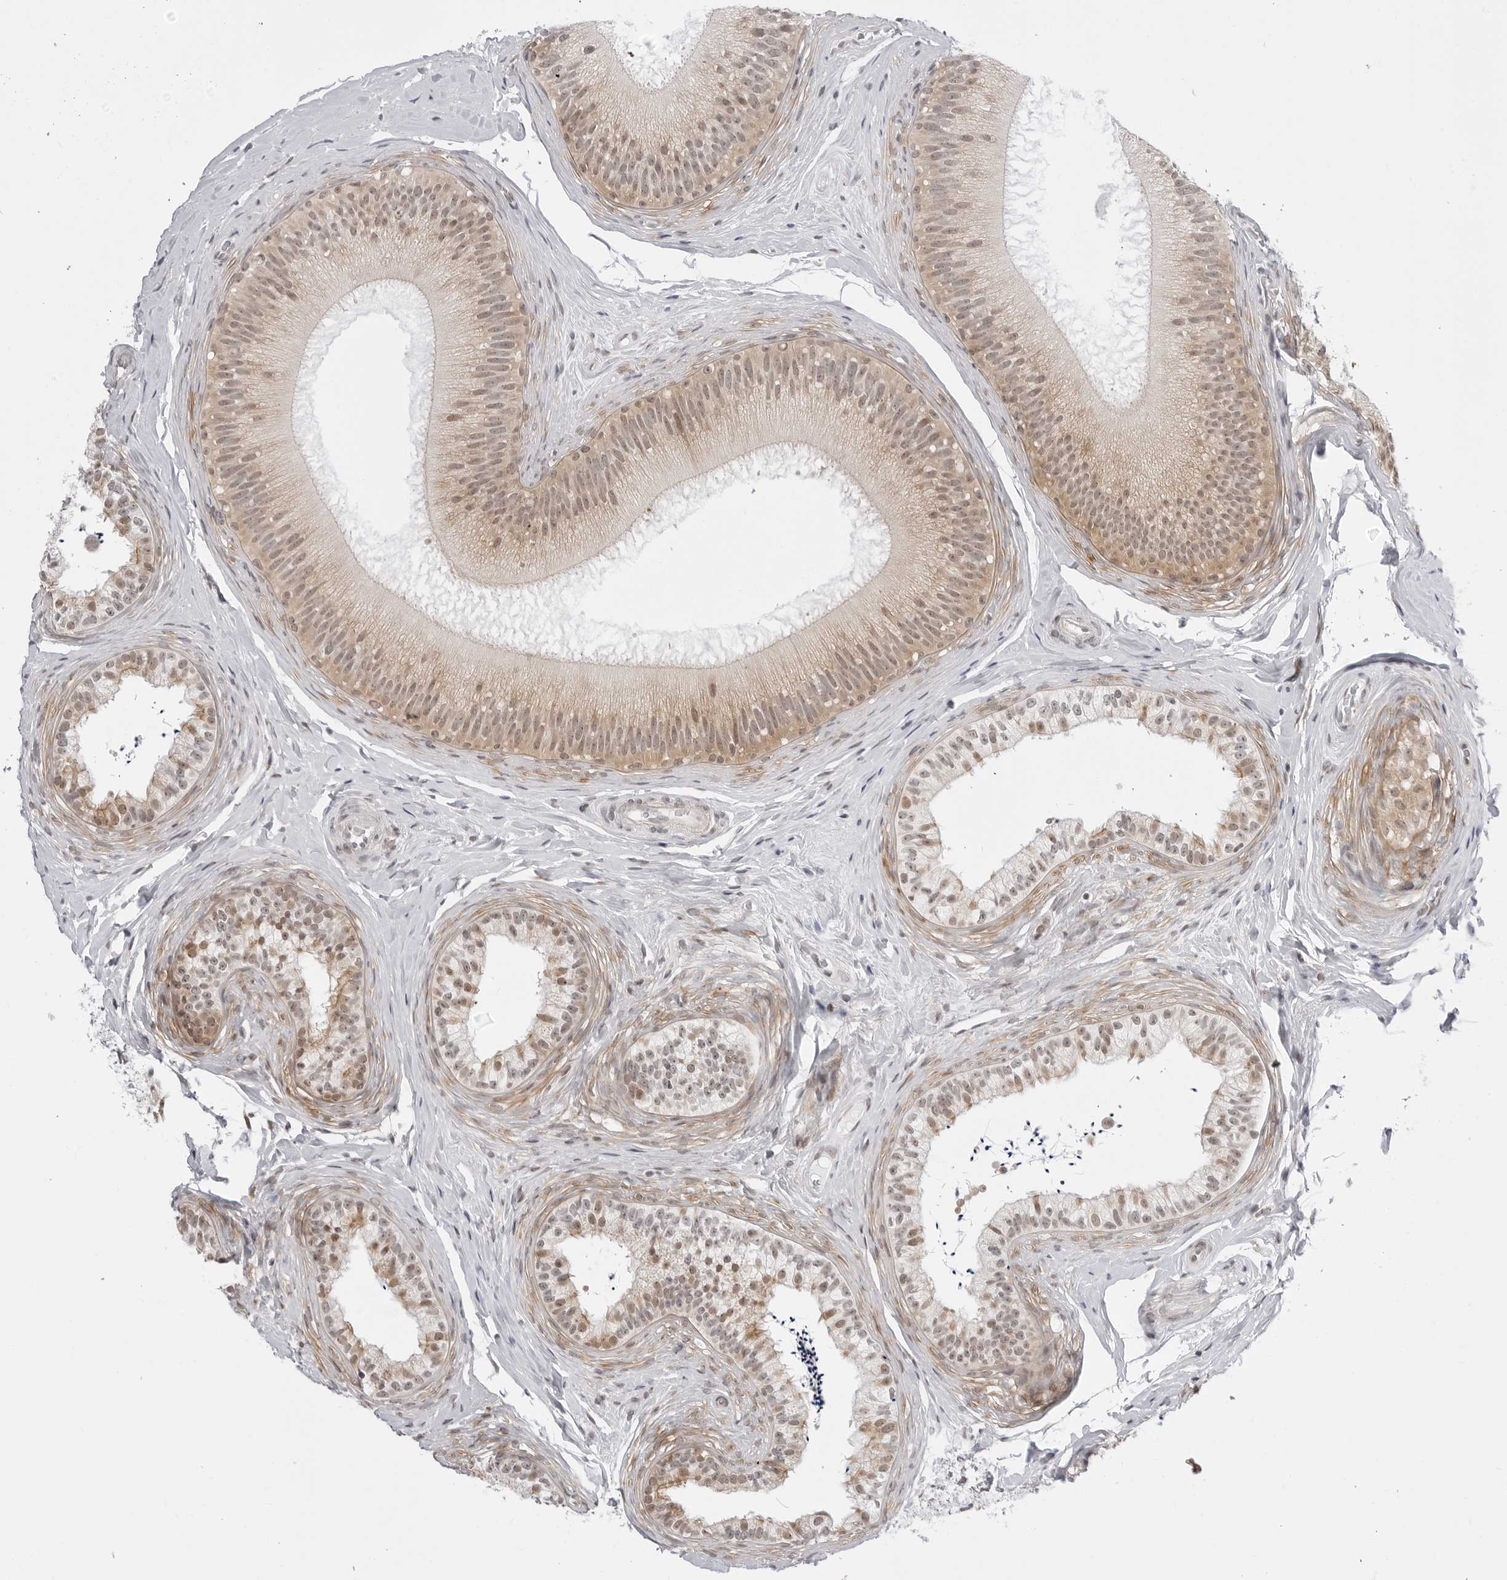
{"staining": {"intensity": "weak", "quantity": "25%-75%", "location": "cytoplasmic/membranous,nuclear"}, "tissue": "epididymis", "cell_type": "Glandular cells", "image_type": "normal", "snomed": [{"axis": "morphology", "description": "Normal tissue, NOS"}, {"axis": "topography", "description": "Epididymis"}], "caption": "High-power microscopy captured an immunohistochemistry micrograph of unremarkable epididymis, revealing weak cytoplasmic/membranous,nuclear positivity in approximately 25%-75% of glandular cells. Using DAB (brown) and hematoxylin (blue) stains, captured at high magnification using brightfield microscopy.", "gene": "PPP2R5C", "patient": {"sex": "male", "age": 45}}